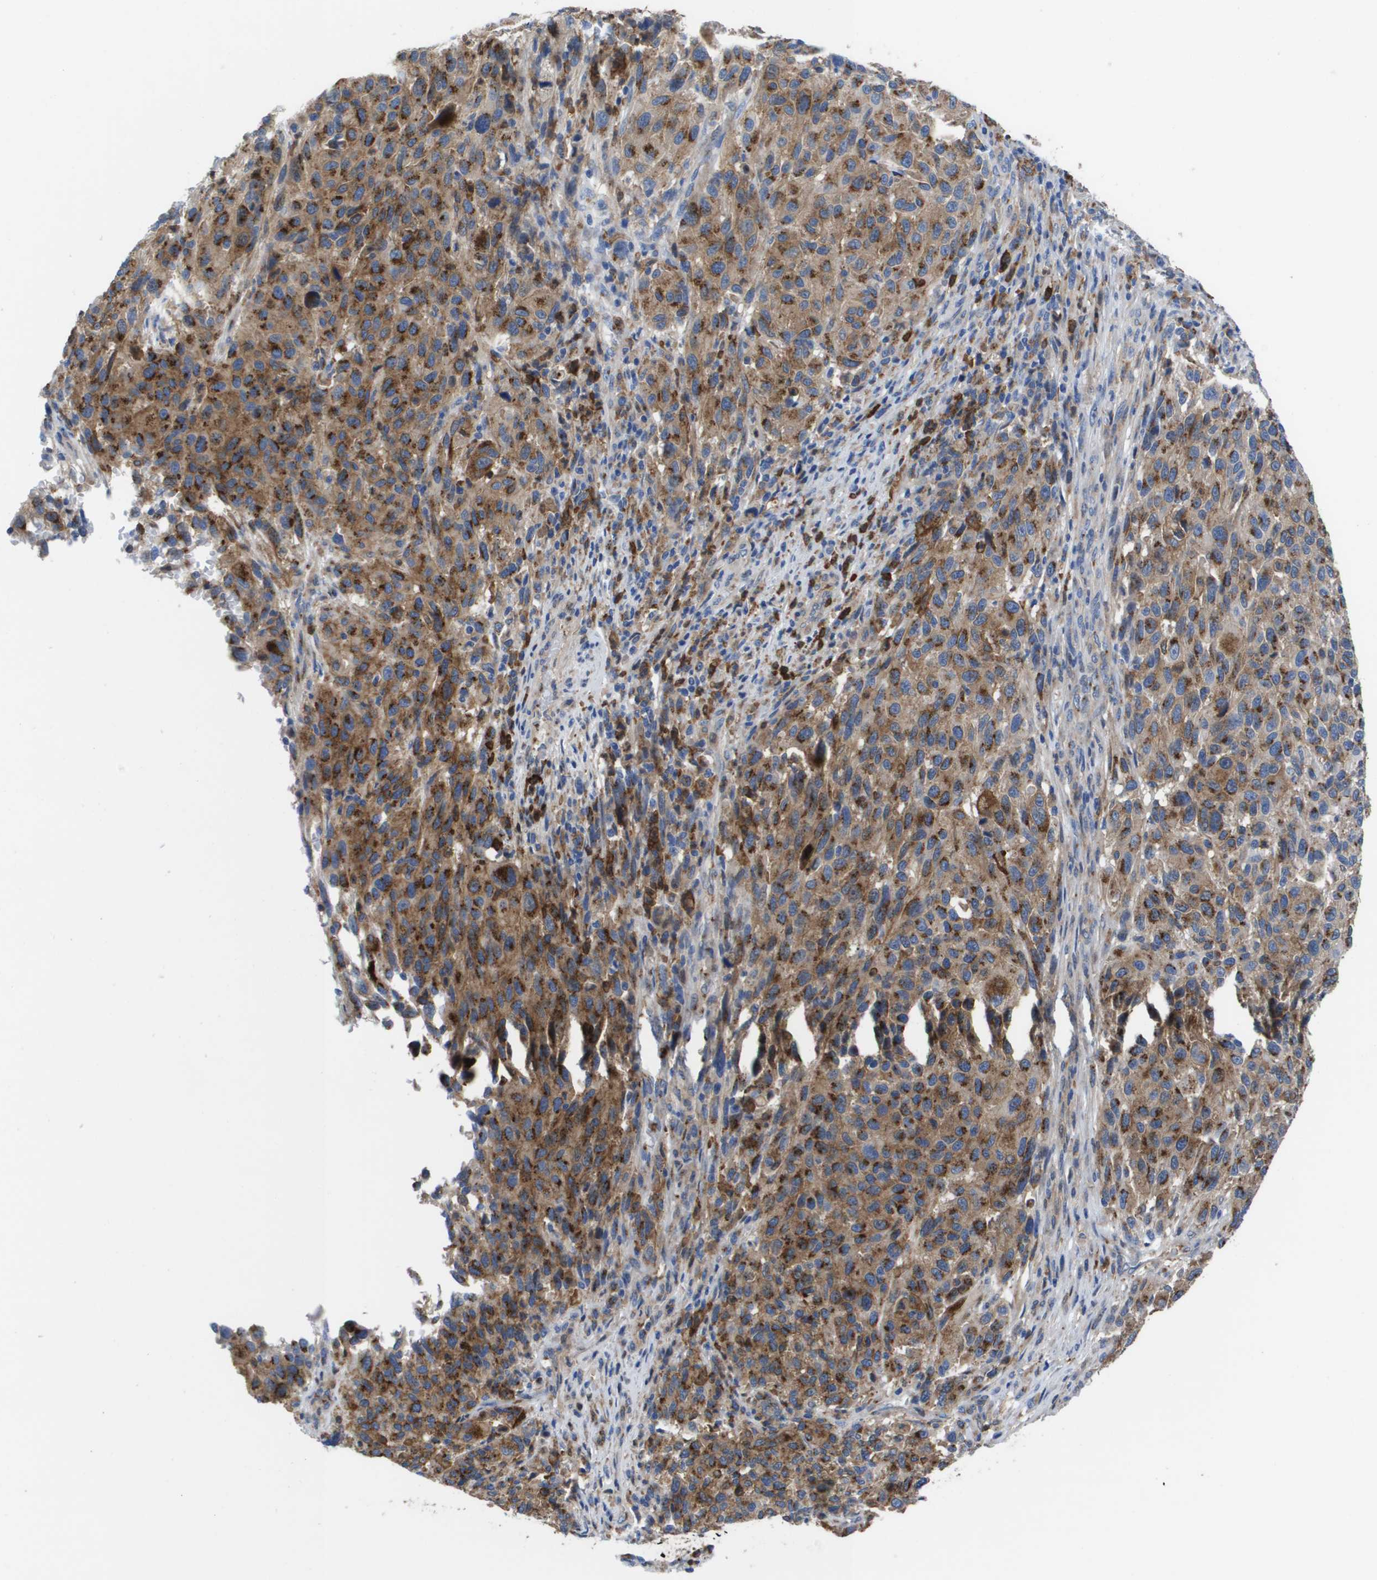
{"staining": {"intensity": "moderate", "quantity": ">75%", "location": "cytoplasmic/membranous"}, "tissue": "melanoma", "cell_type": "Tumor cells", "image_type": "cancer", "snomed": [{"axis": "morphology", "description": "Malignant melanoma, Metastatic site"}, {"axis": "topography", "description": "Lymph node"}], "caption": "Immunohistochemistry (IHC) staining of melanoma, which displays medium levels of moderate cytoplasmic/membranous staining in approximately >75% of tumor cells indicating moderate cytoplasmic/membranous protein expression. The staining was performed using DAB (3,3'-diaminobenzidine) (brown) for protein detection and nuclei were counterstained in hematoxylin (blue).", "gene": "SLC37A2", "patient": {"sex": "male", "age": 61}}